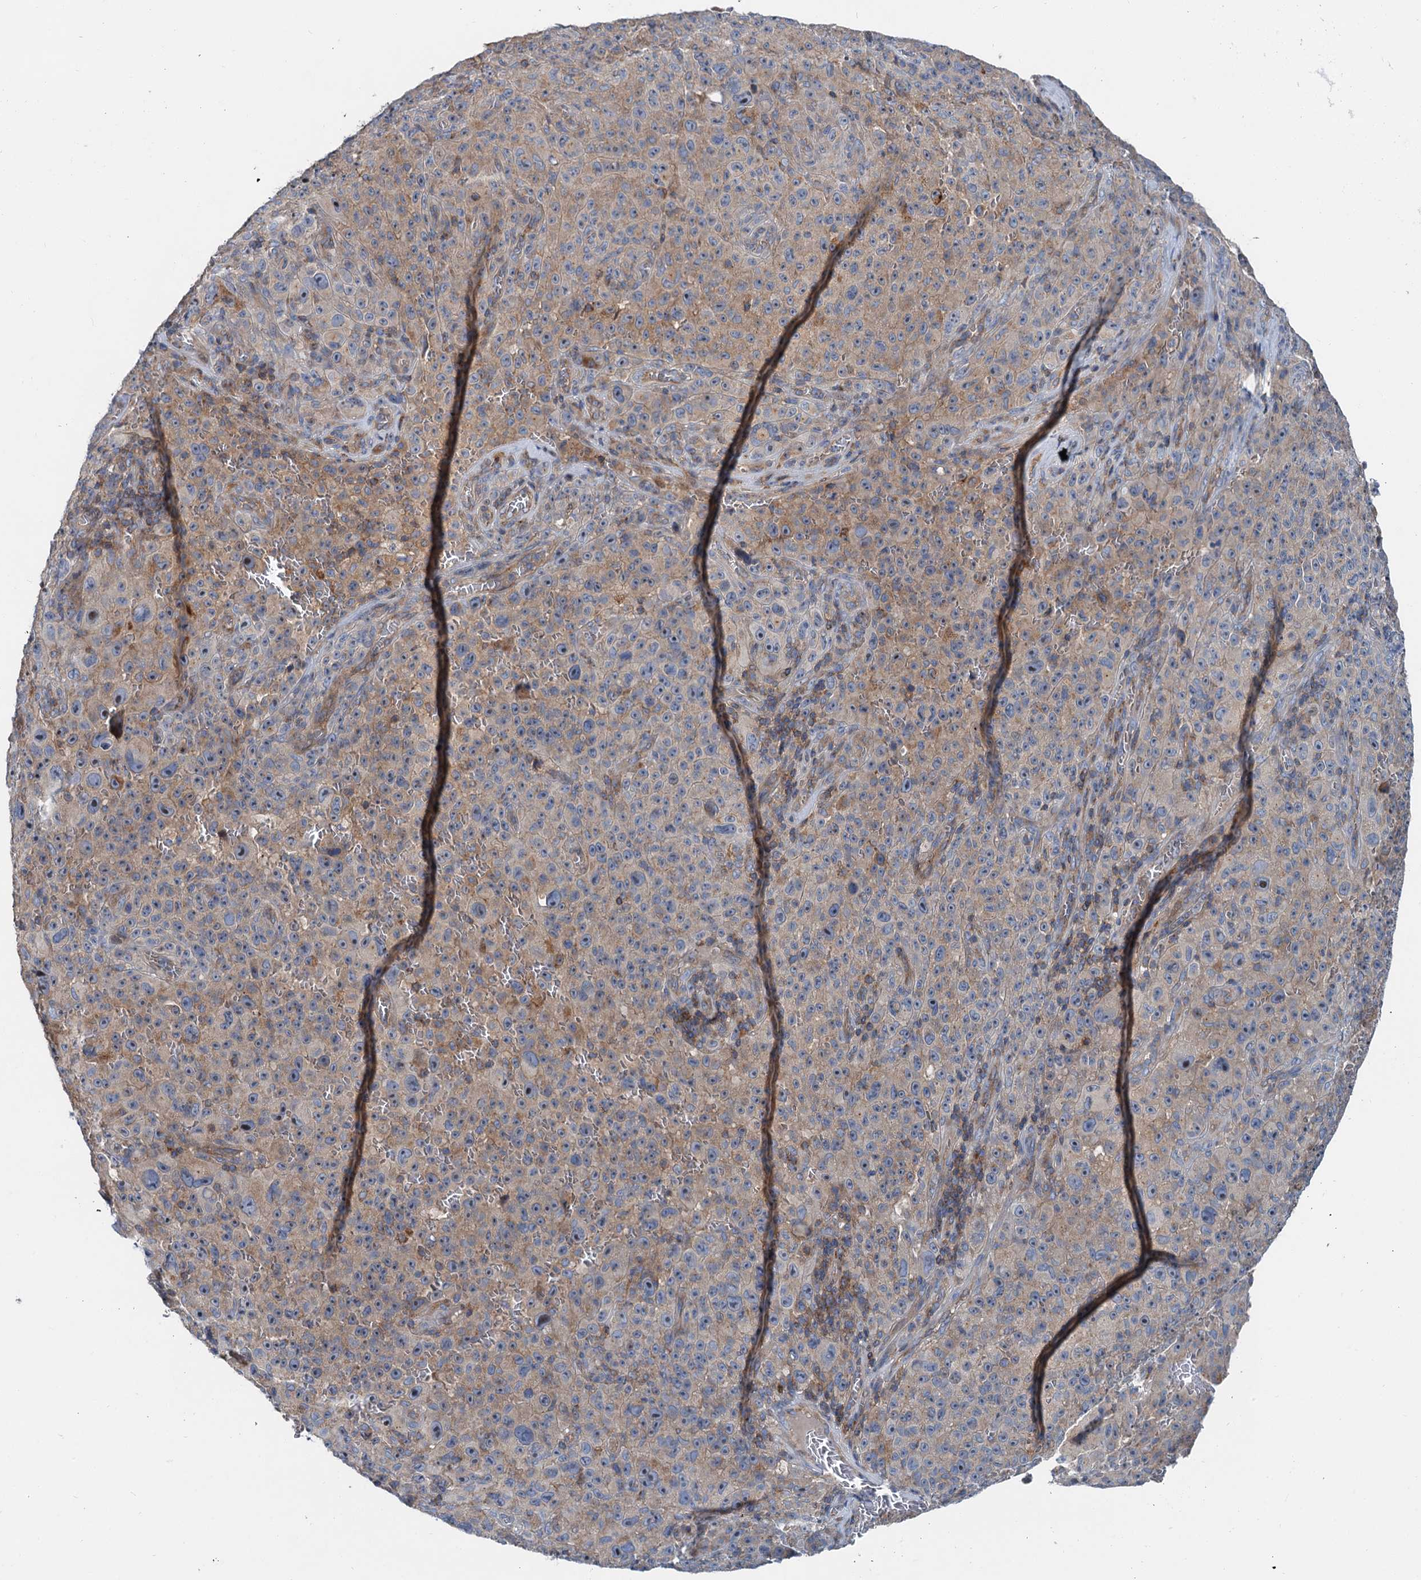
{"staining": {"intensity": "weak", "quantity": ">75%", "location": "cytoplasmic/membranous"}, "tissue": "melanoma", "cell_type": "Tumor cells", "image_type": "cancer", "snomed": [{"axis": "morphology", "description": "Malignant melanoma, NOS"}, {"axis": "topography", "description": "Skin"}], "caption": "Immunohistochemical staining of human melanoma displays low levels of weak cytoplasmic/membranous protein expression in about >75% of tumor cells.", "gene": "ANKRD26", "patient": {"sex": "female", "age": 82}}